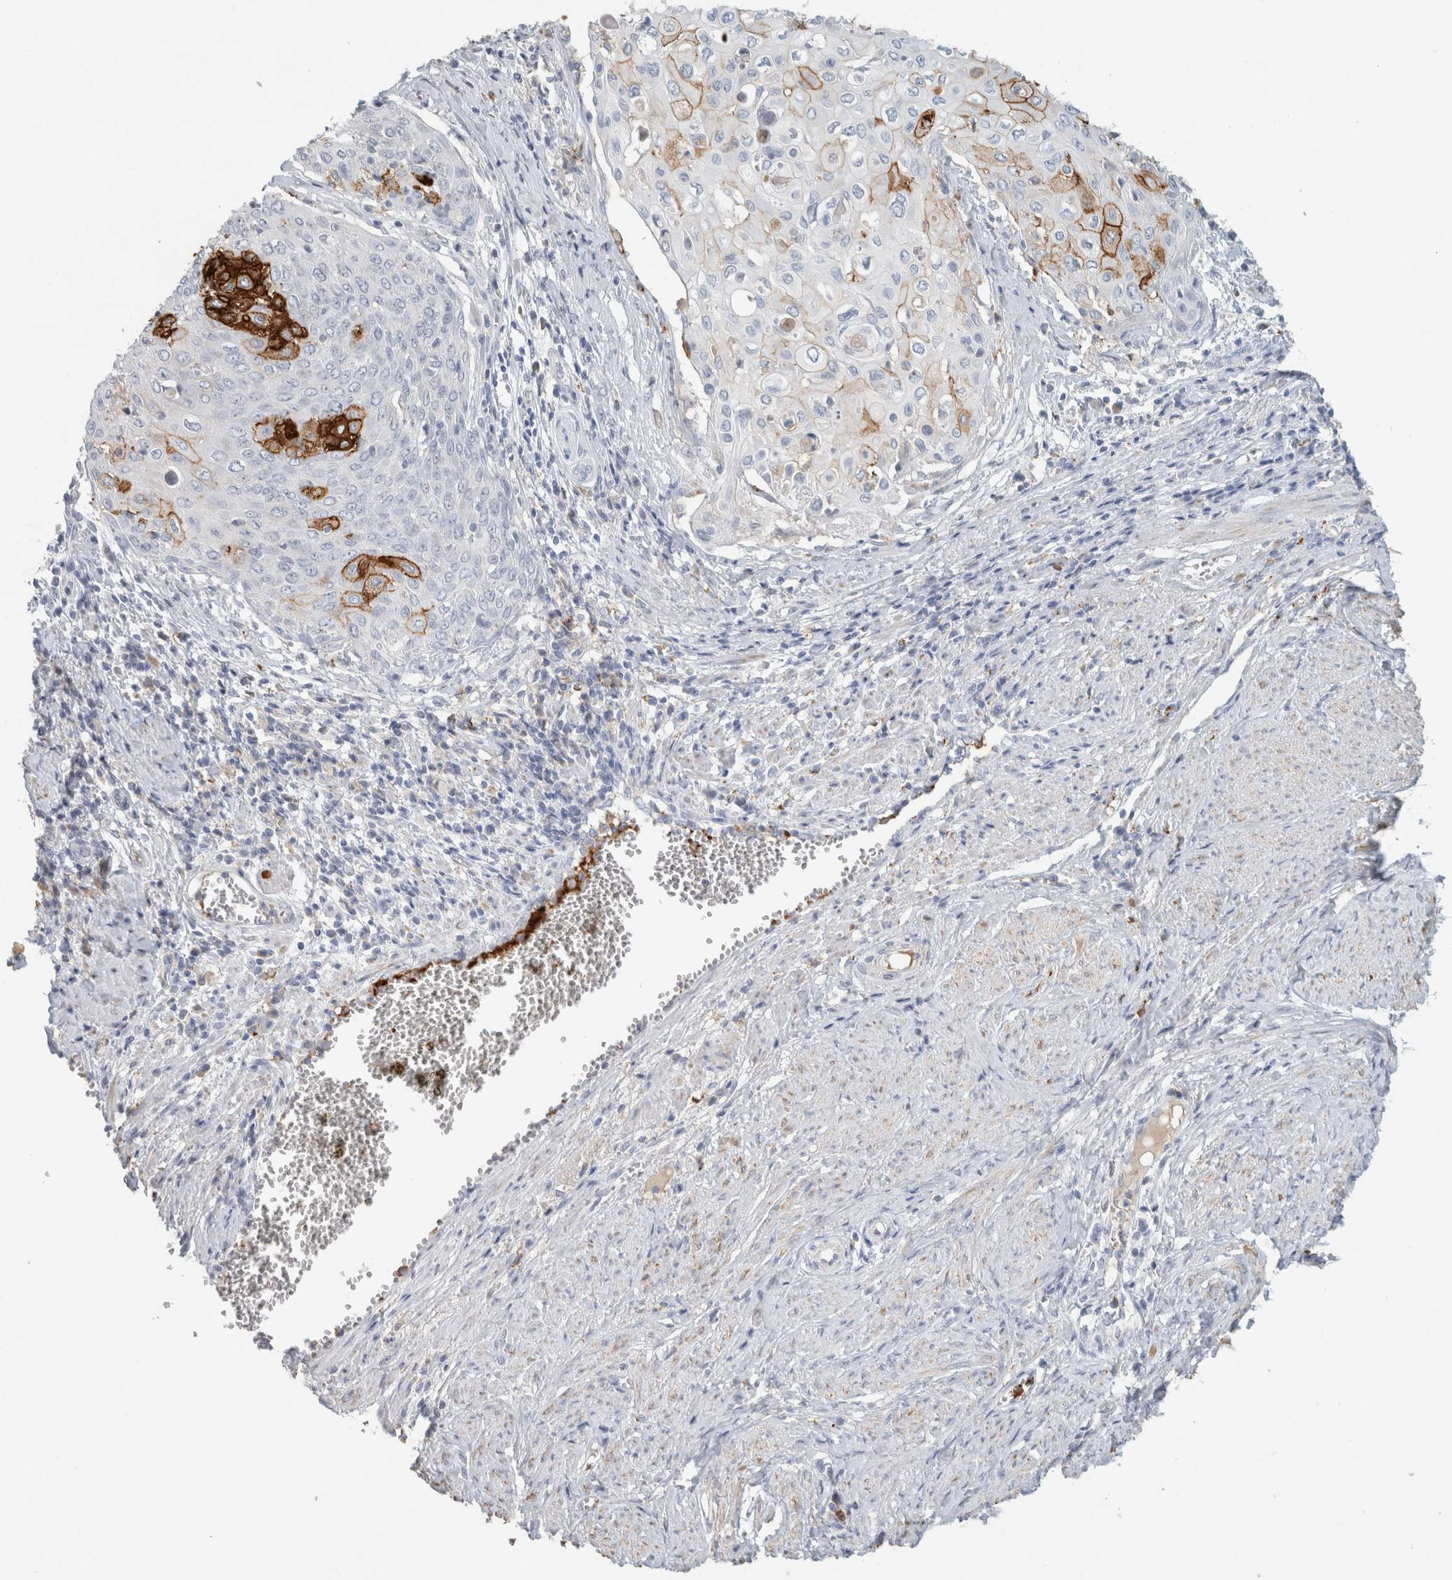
{"staining": {"intensity": "strong", "quantity": "<25%", "location": "cytoplasmic/membranous"}, "tissue": "cervical cancer", "cell_type": "Tumor cells", "image_type": "cancer", "snomed": [{"axis": "morphology", "description": "Squamous cell carcinoma, NOS"}, {"axis": "topography", "description": "Cervix"}], "caption": "Protein staining by immunohistochemistry (IHC) reveals strong cytoplasmic/membranous positivity in about <25% of tumor cells in cervical cancer.", "gene": "CD36", "patient": {"sex": "female", "age": 39}}